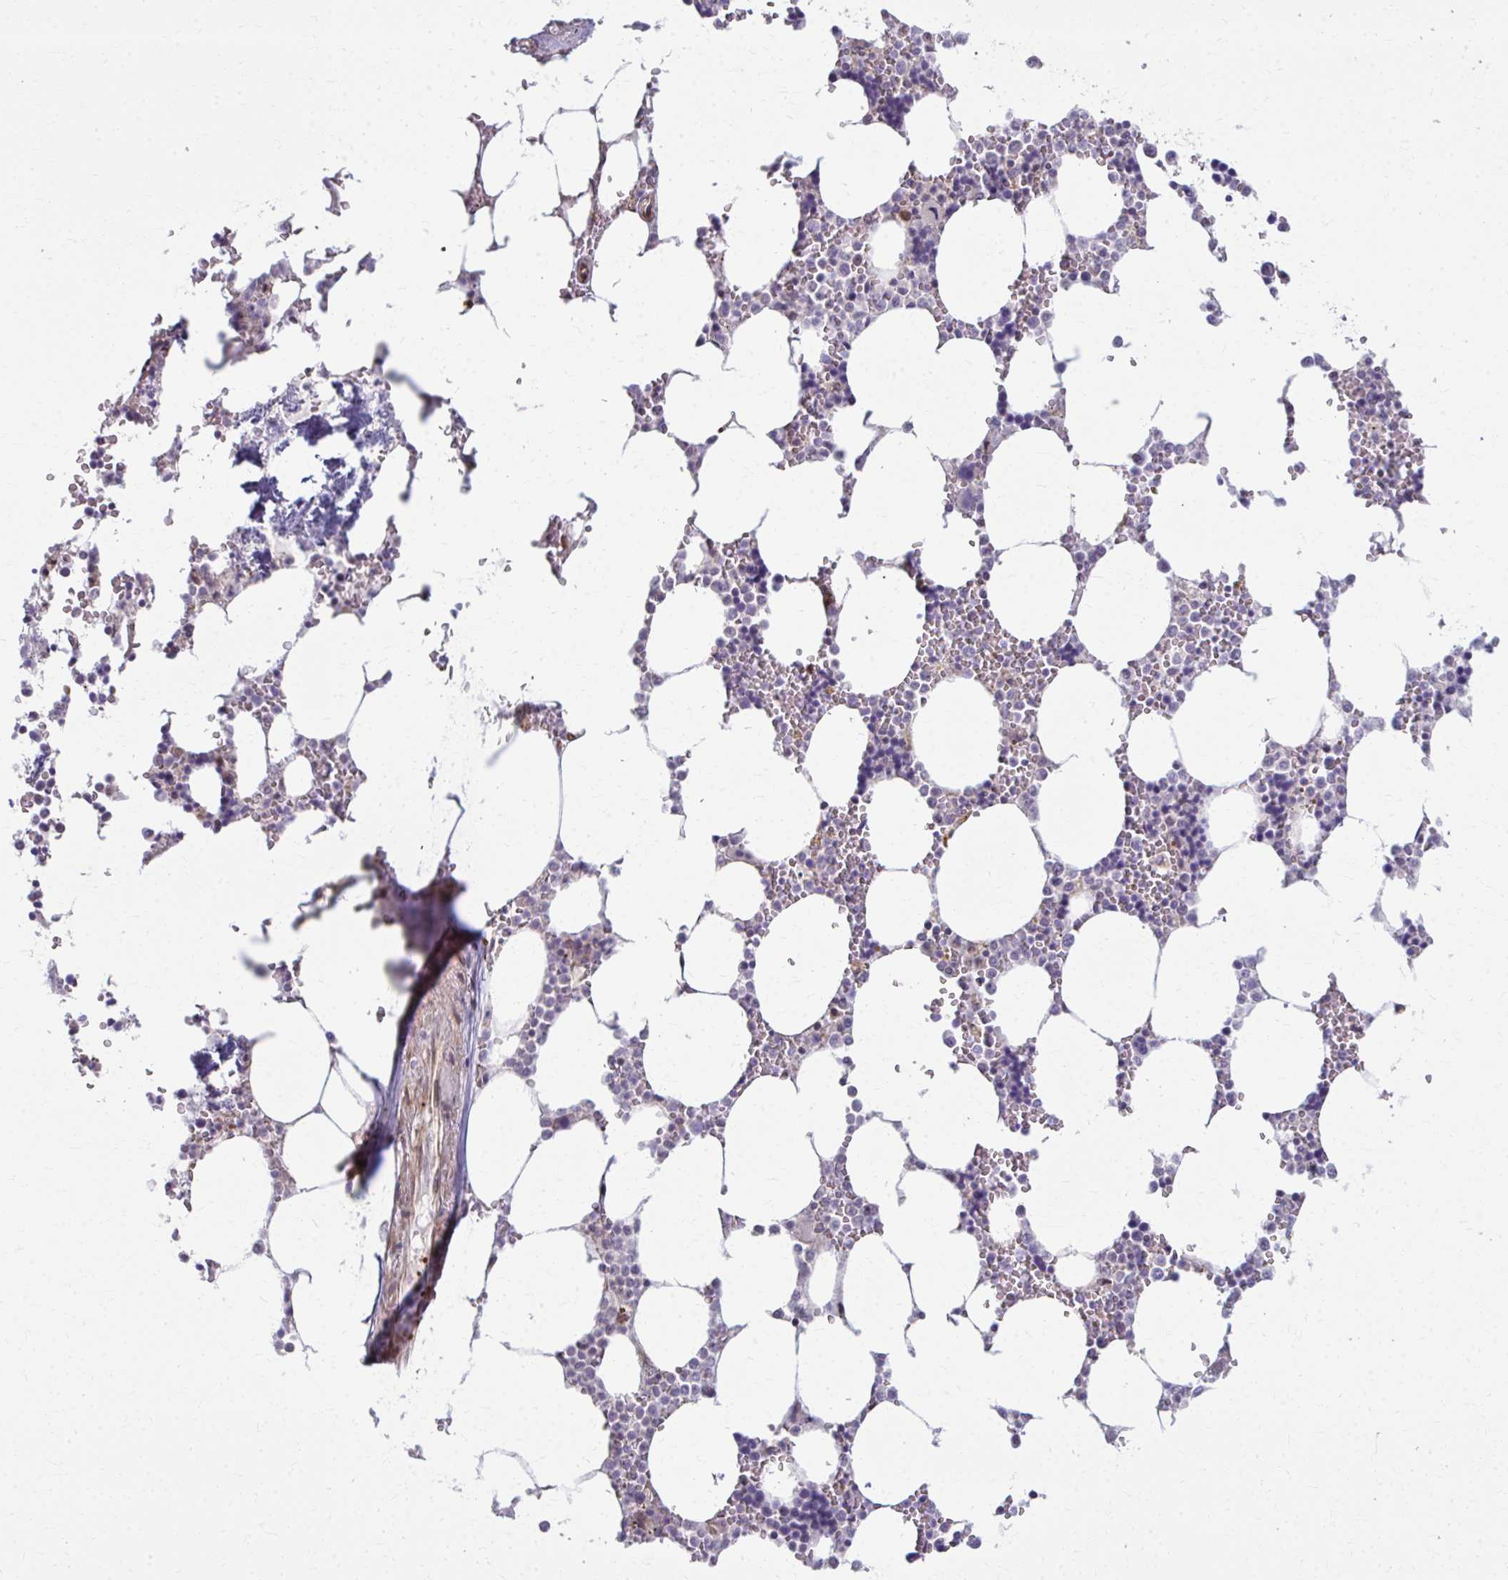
{"staining": {"intensity": "moderate", "quantity": "<25%", "location": "cytoplasmic/membranous,nuclear"}, "tissue": "bone marrow", "cell_type": "Hematopoietic cells", "image_type": "normal", "snomed": [{"axis": "morphology", "description": "Normal tissue, NOS"}, {"axis": "topography", "description": "Bone marrow"}], "caption": "Immunohistochemistry (IHC) micrograph of normal bone marrow: bone marrow stained using immunohistochemistry (IHC) demonstrates low levels of moderate protein expression localized specifically in the cytoplasmic/membranous,nuclear of hematopoietic cells, appearing as a cytoplasmic/membranous,nuclear brown color.", "gene": "MAF1", "patient": {"sex": "male", "age": 64}}